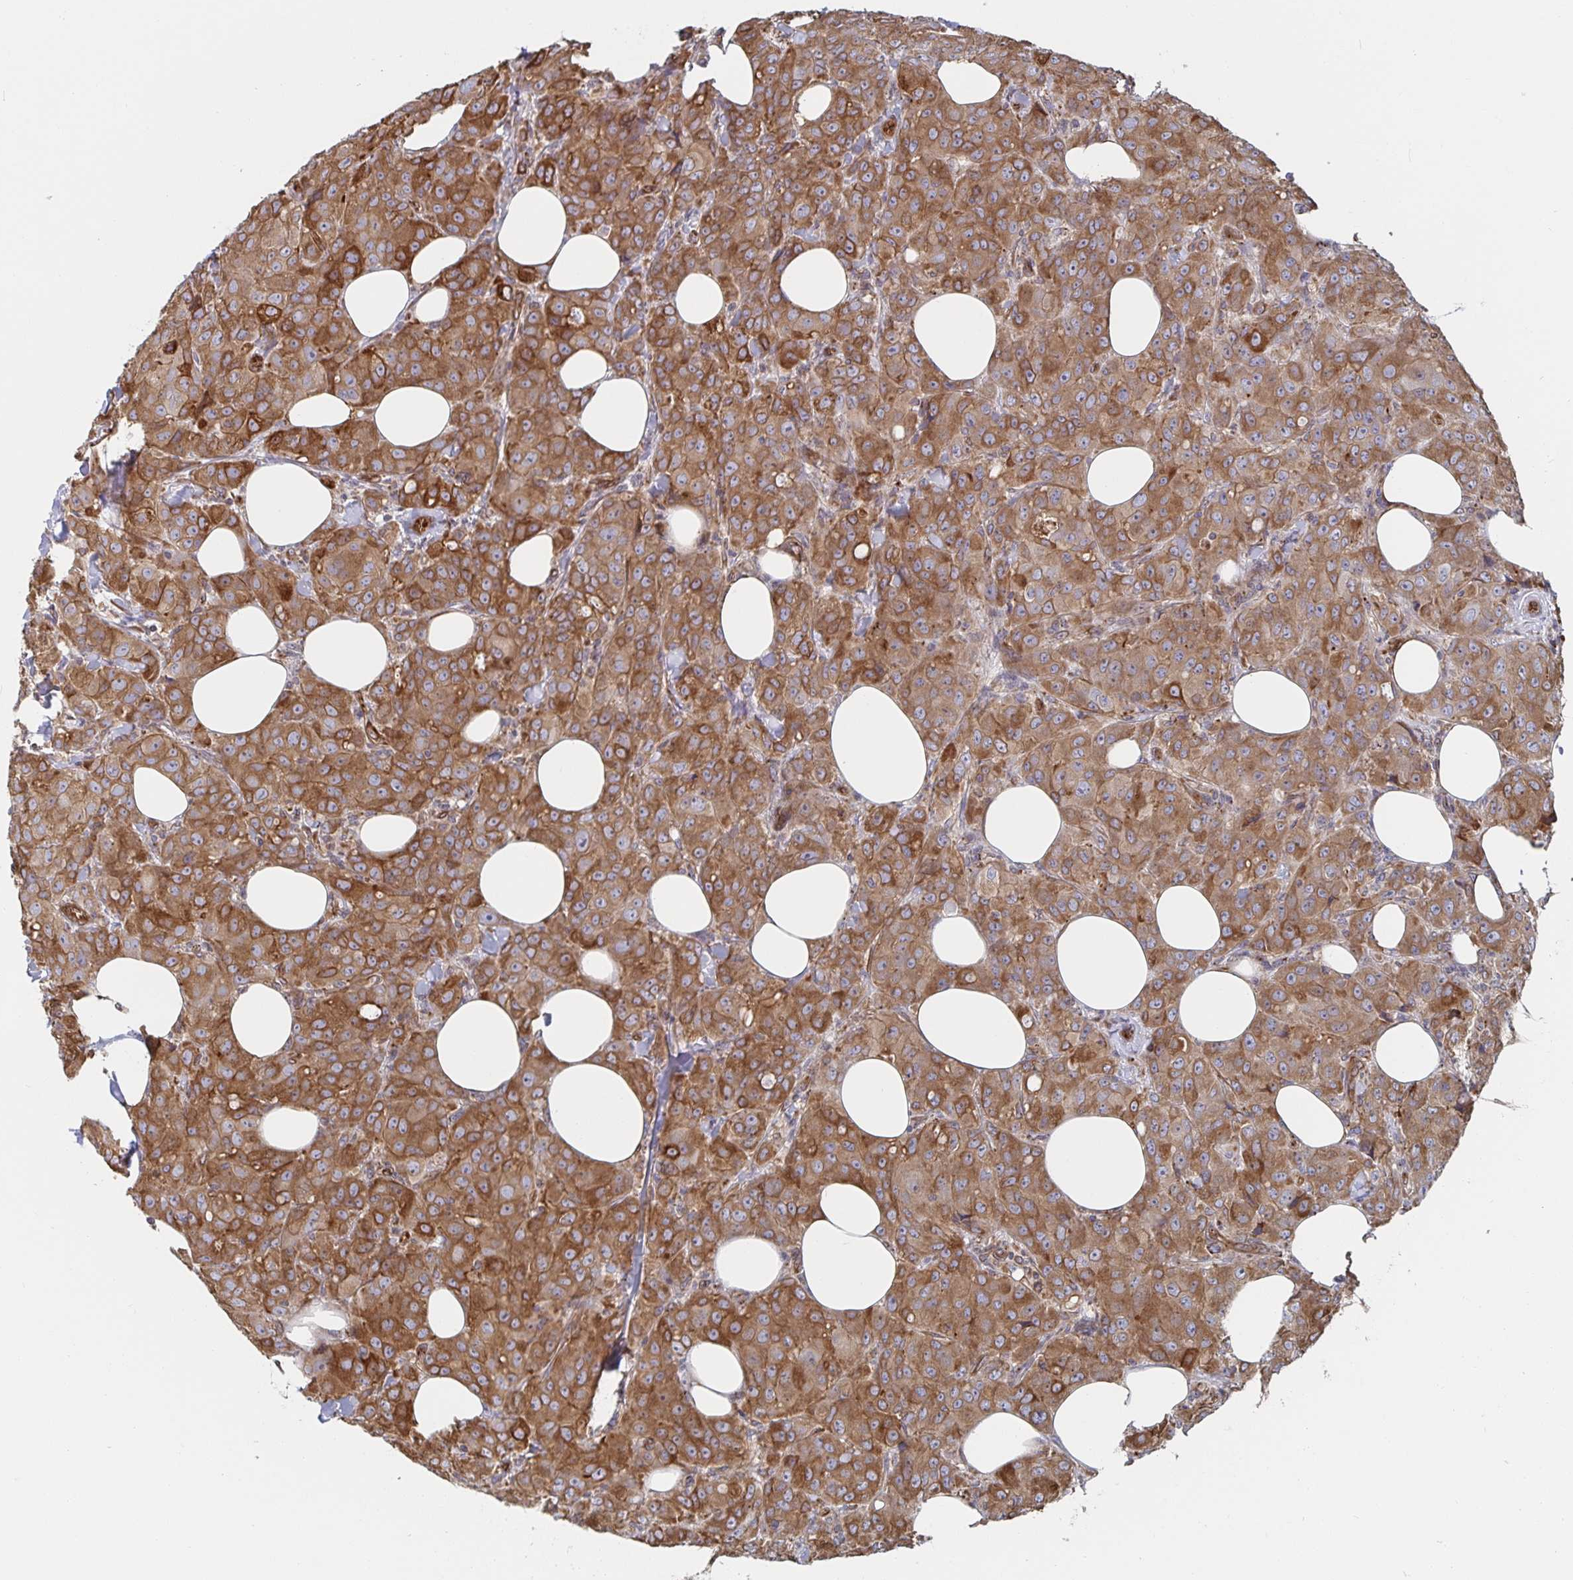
{"staining": {"intensity": "strong", "quantity": ">75%", "location": "cytoplasmic/membranous"}, "tissue": "breast cancer", "cell_type": "Tumor cells", "image_type": "cancer", "snomed": [{"axis": "morphology", "description": "Normal tissue, NOS"}, {"axis": "morphology", "description": "Duct carcinoma"}, {"axis": "topography", "description": "Breast"}], "caption": "Brown immunohistochemical staining in human invasive ductal carcinoma (breast) exhibits strong cytoplasmic/membranous expression in about >75% of tumor cells.", "gene": "BCAP29", "patient": {"sex": "female", "age": 43}}